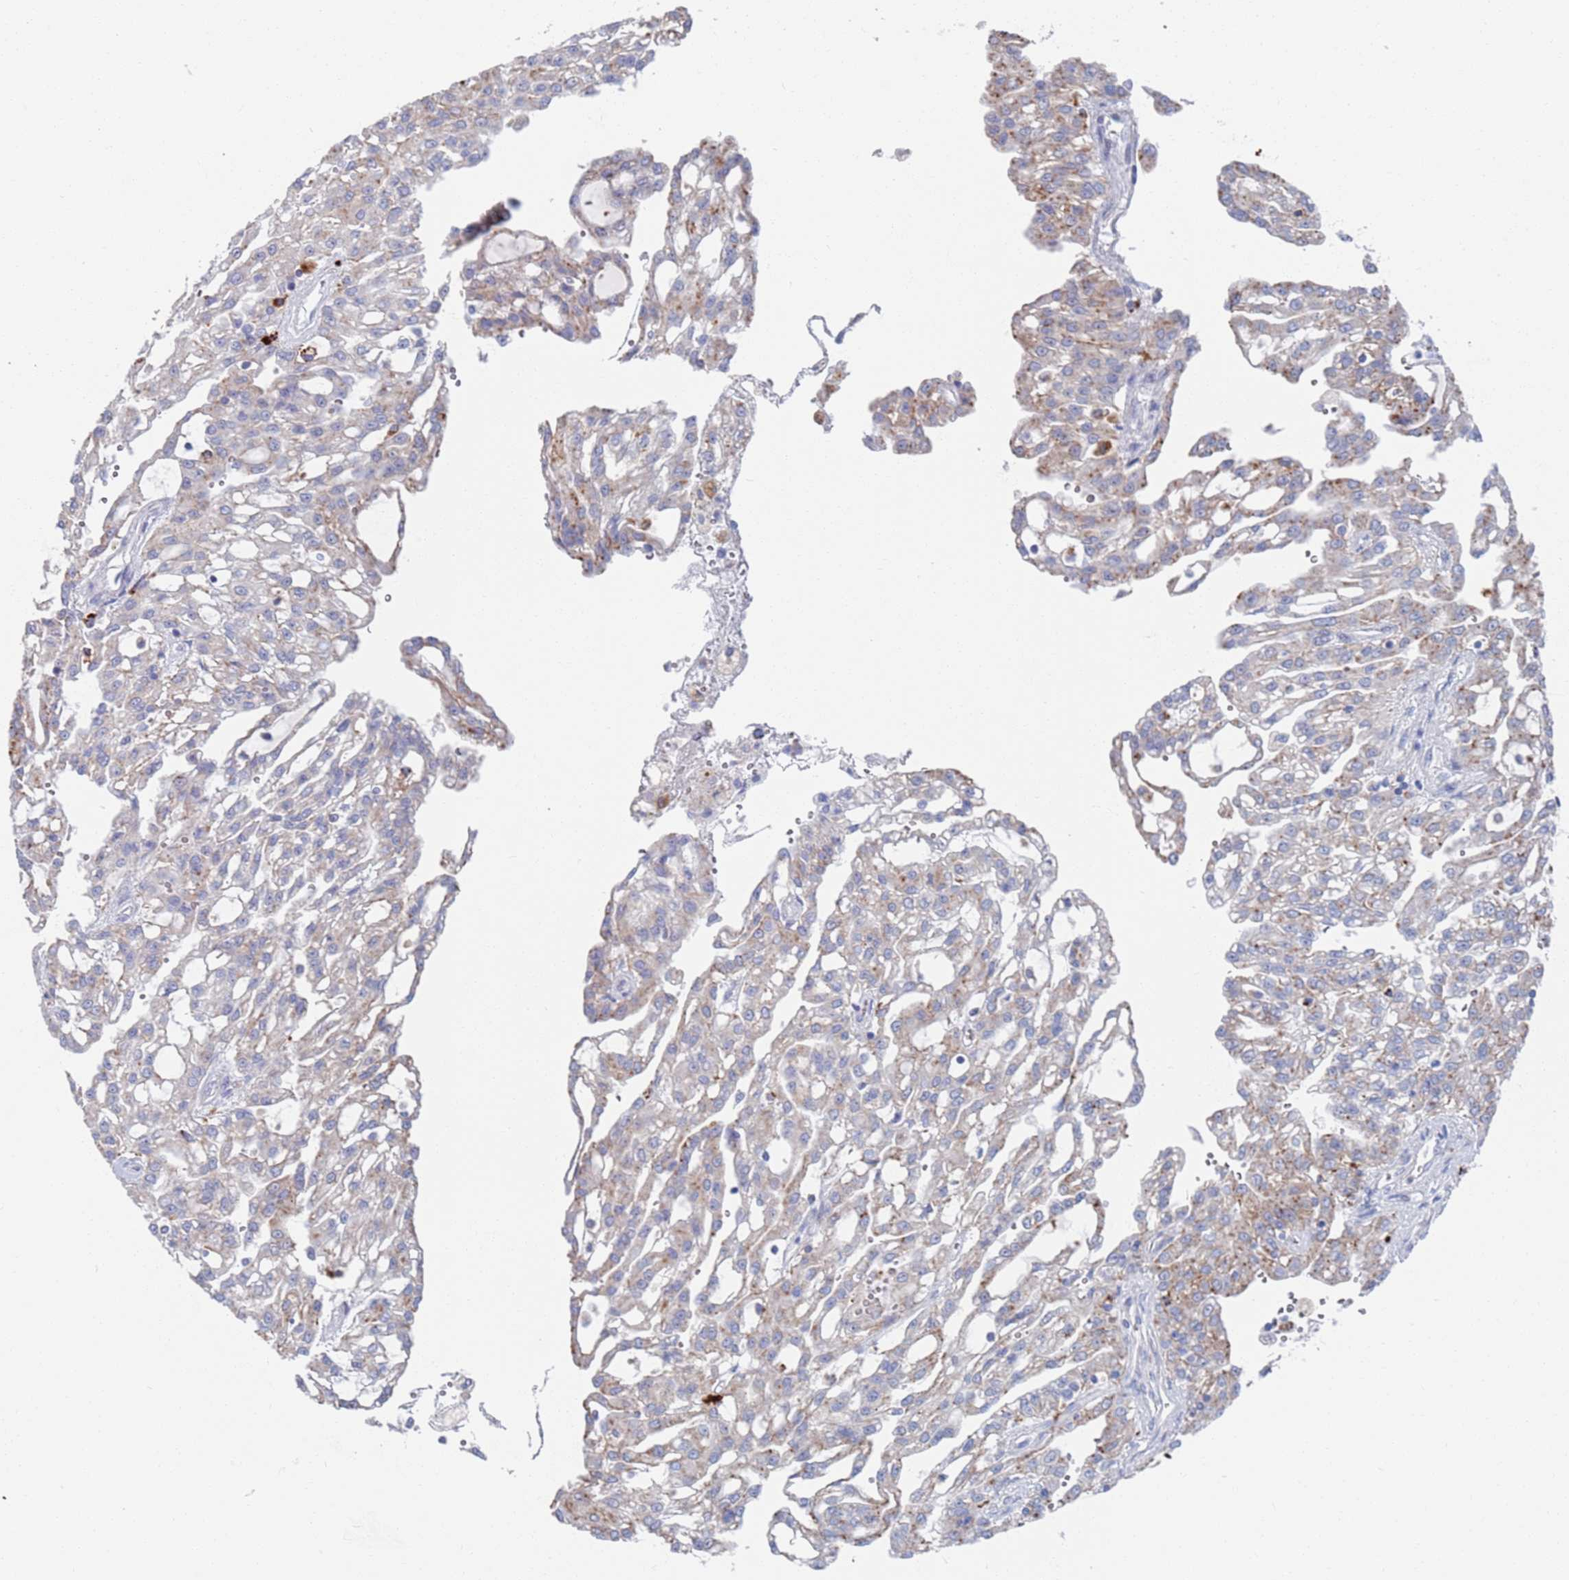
{"staining": {"intensity": "negative", "quantity": "none", "location": "none"}, "tissue": "renal cancer", "cell_type": "Tumor cells", "image_type": "cancer", "snomed": [{"axis": "morphology", "description": "Adenocarcinoma, NOS"}, {"axis": "topography", "description": "Kidney"}], "caption": "Tumor cells are negative for brown protein staining in renal cancer.", "gene": "FUCA1", "patient": {"sex": "male", "age": 63}}